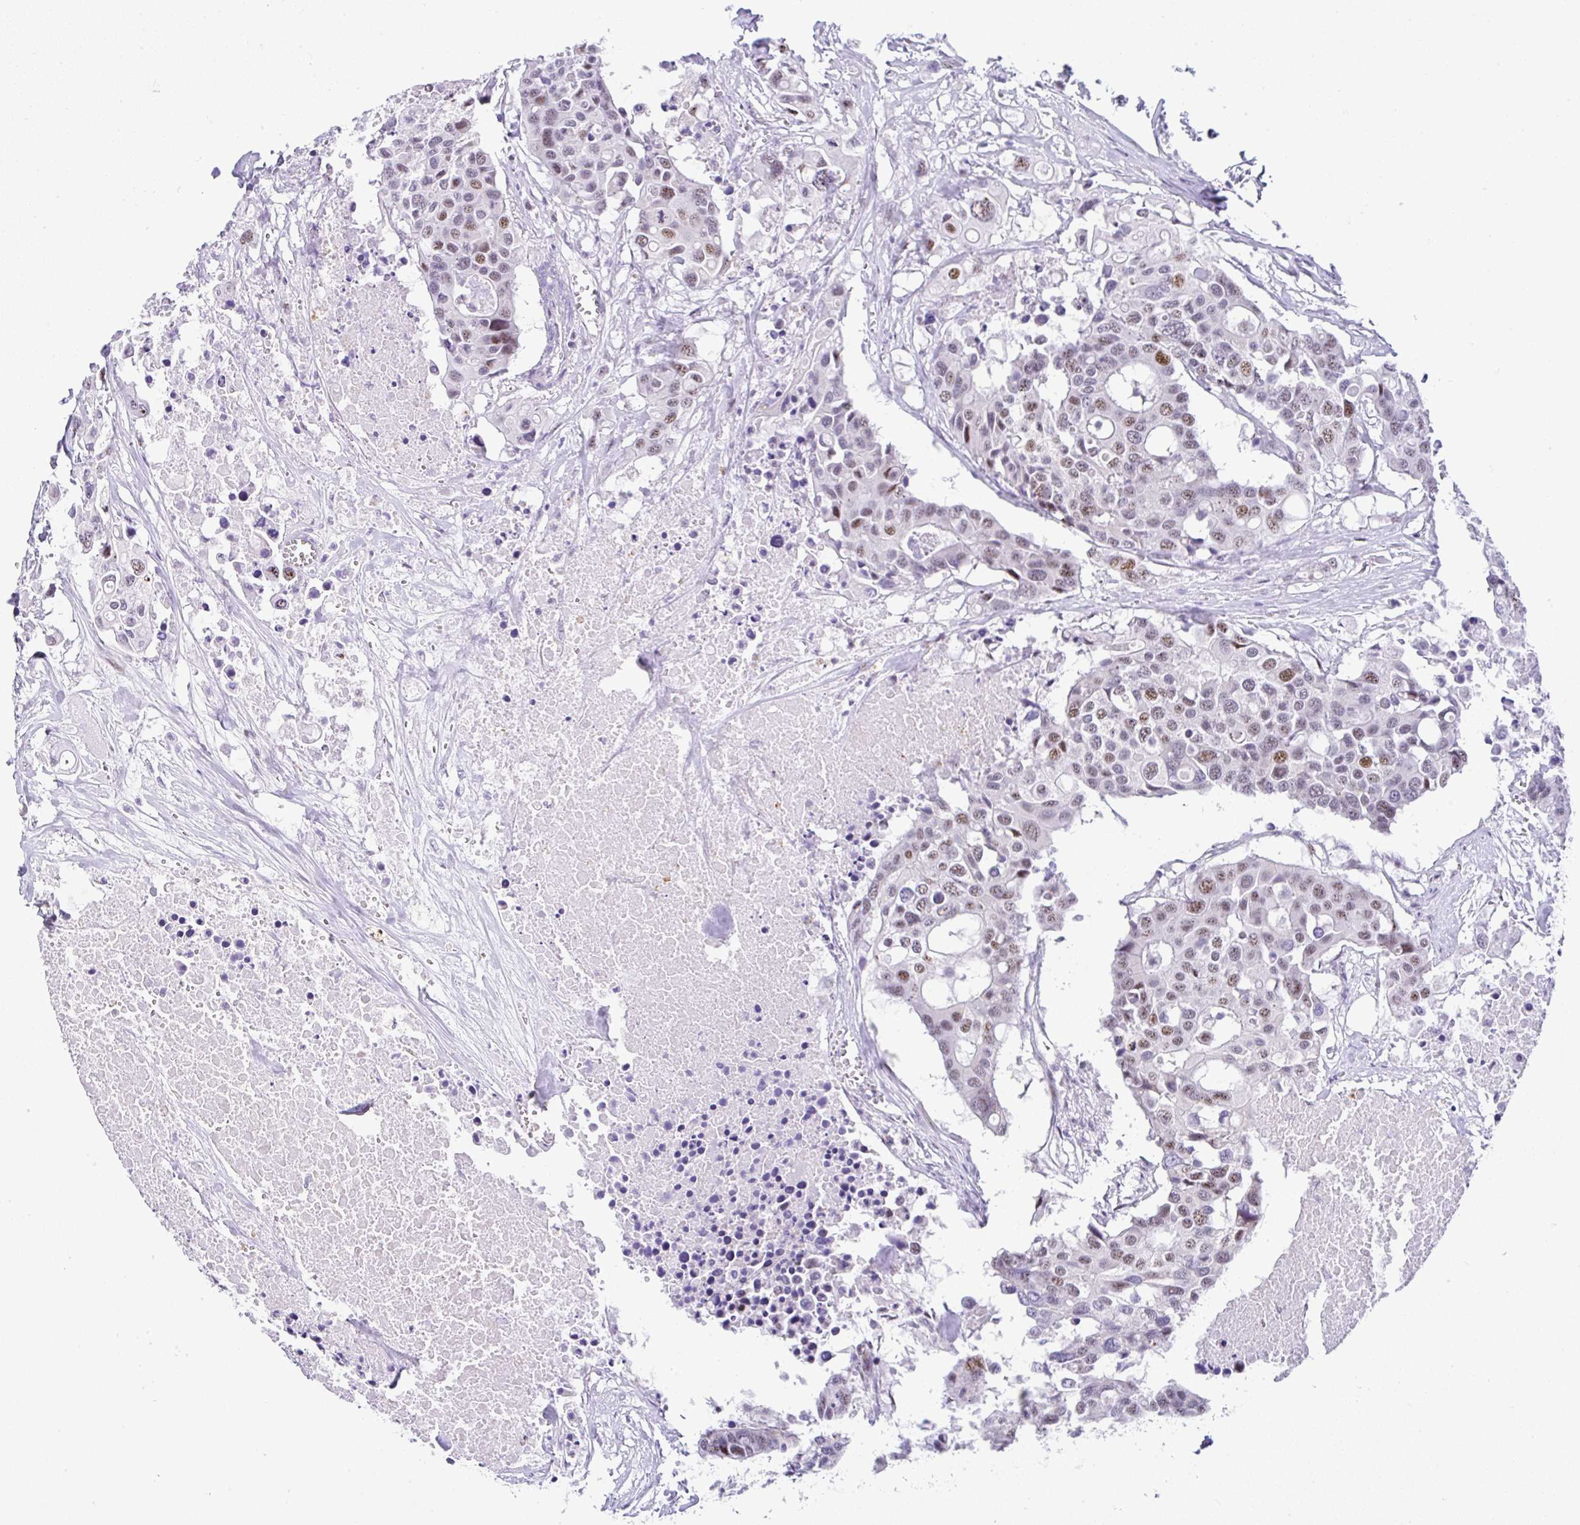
{"staining": {"intensity": "moderate", "quantity": ">75%", "location": "nuclear"}, "tissue": "colorectal cancer", "cell_type": "Tumor cells", "image_type": "cancer", "snomed": [{"axis": "morphology", "description": "Adenocarcinoma, NOS"}, {"axis": "topography", "description": "Colon"}], "caption": "Colorectal cancer (adenocarcinoma) stained with DAB IHC exhibits medium levels of moderate nuclear positivity in approximately >75% of tumor cells.", "gene": "NR1D2", "patient": {"sex": "male", "age": 77}}